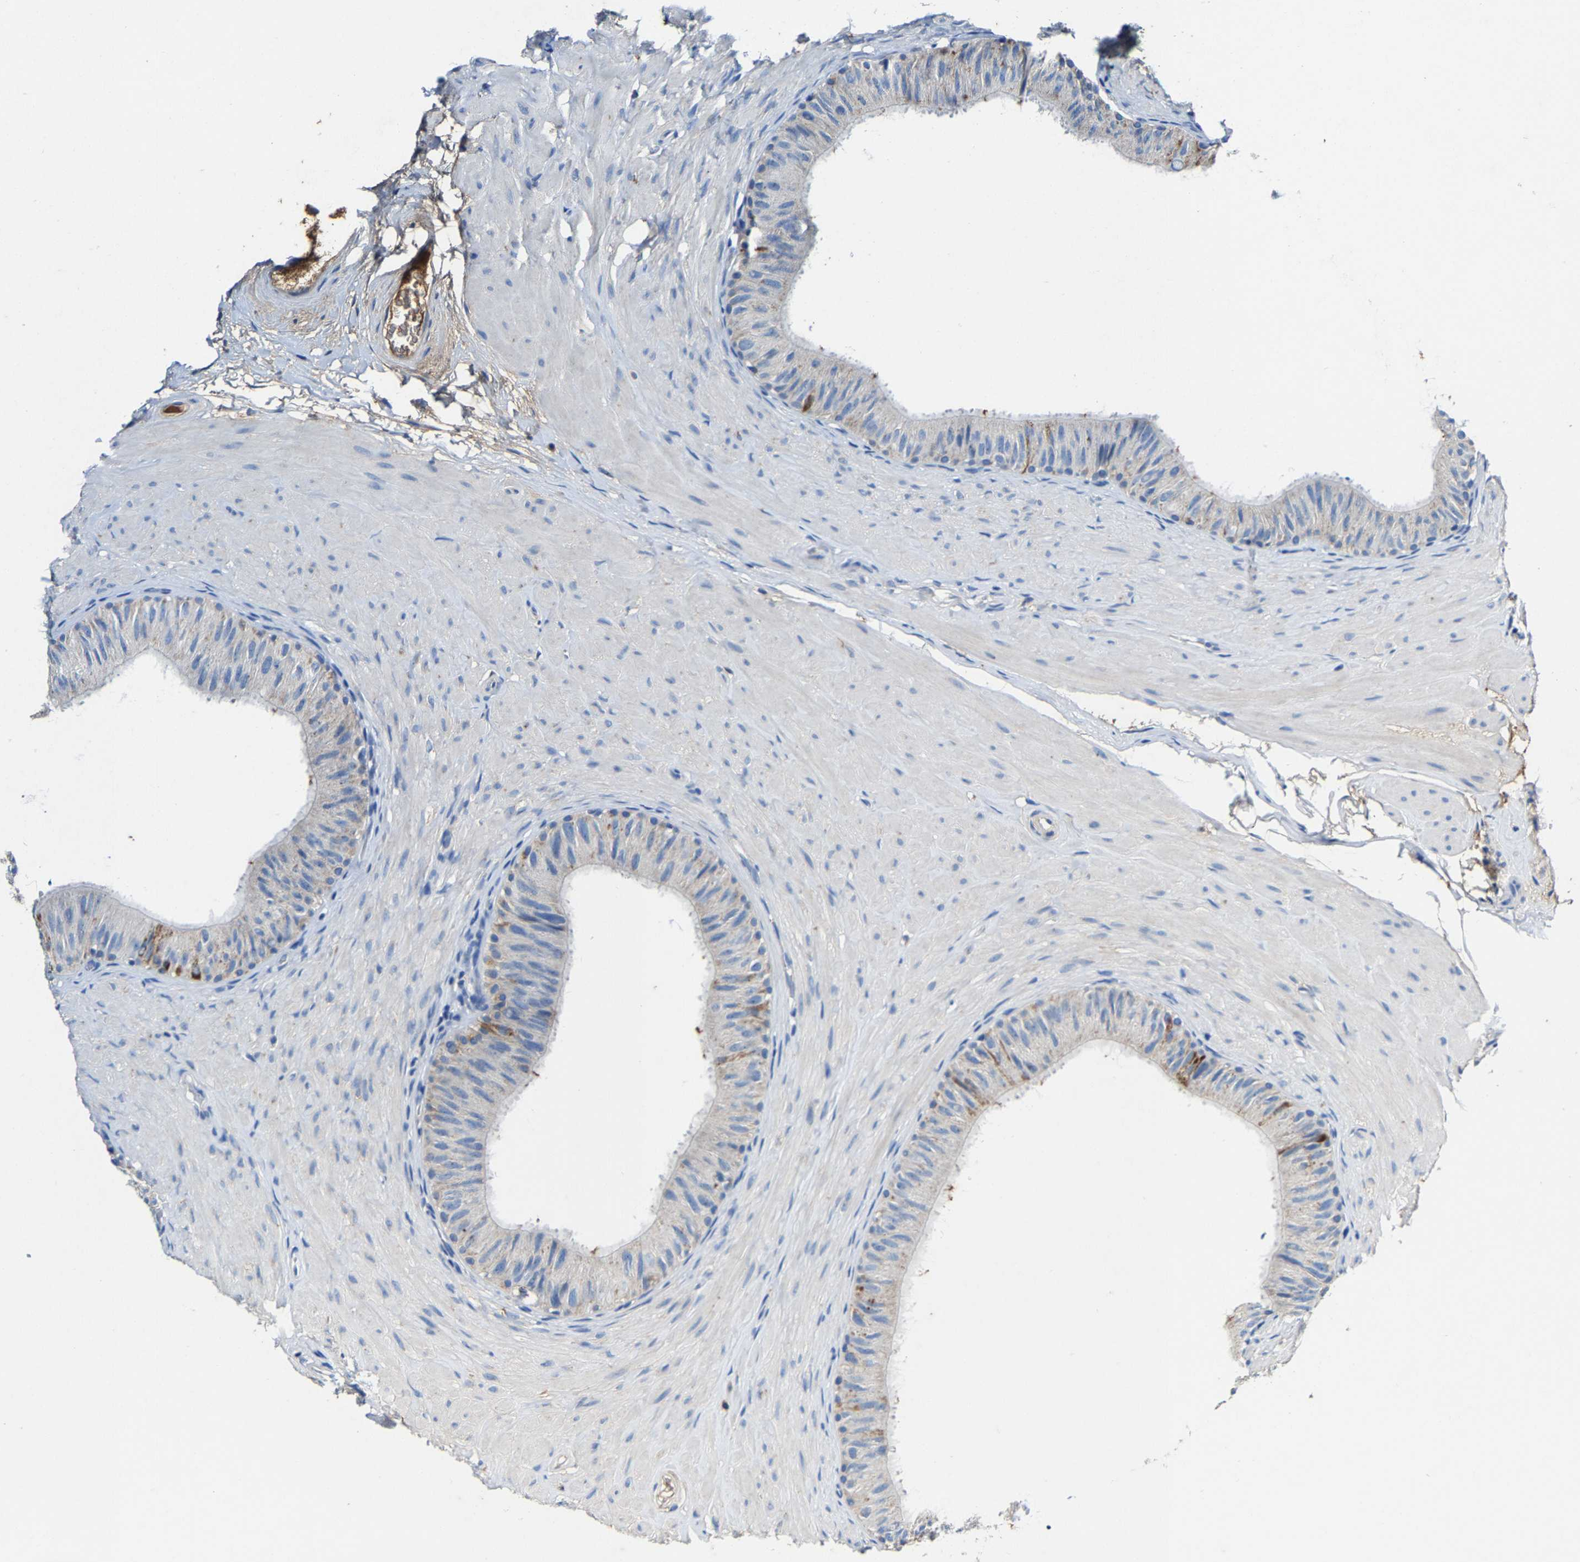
{"staining": {"intensity": "moderate", "quantity": "<25%", "location": "cytoplasmic/membranous"}, "tissue": "epididymis", "cell_type": "Glandular cells", "image_type": "normal", "snomed": [{"axis": "morphology", "description": "Normal tissue, NOS"}, {"axis": "topography", "description": "Epididymis"}], "caption": "About <25% of glandular cells in normal epididymis reveal moderate cytoplasmic/membranous protein expression as visualized by brown immunohistochemical staining.", "gene": "SLC25A25", "patient": {"sex": "male", "age": 34}}